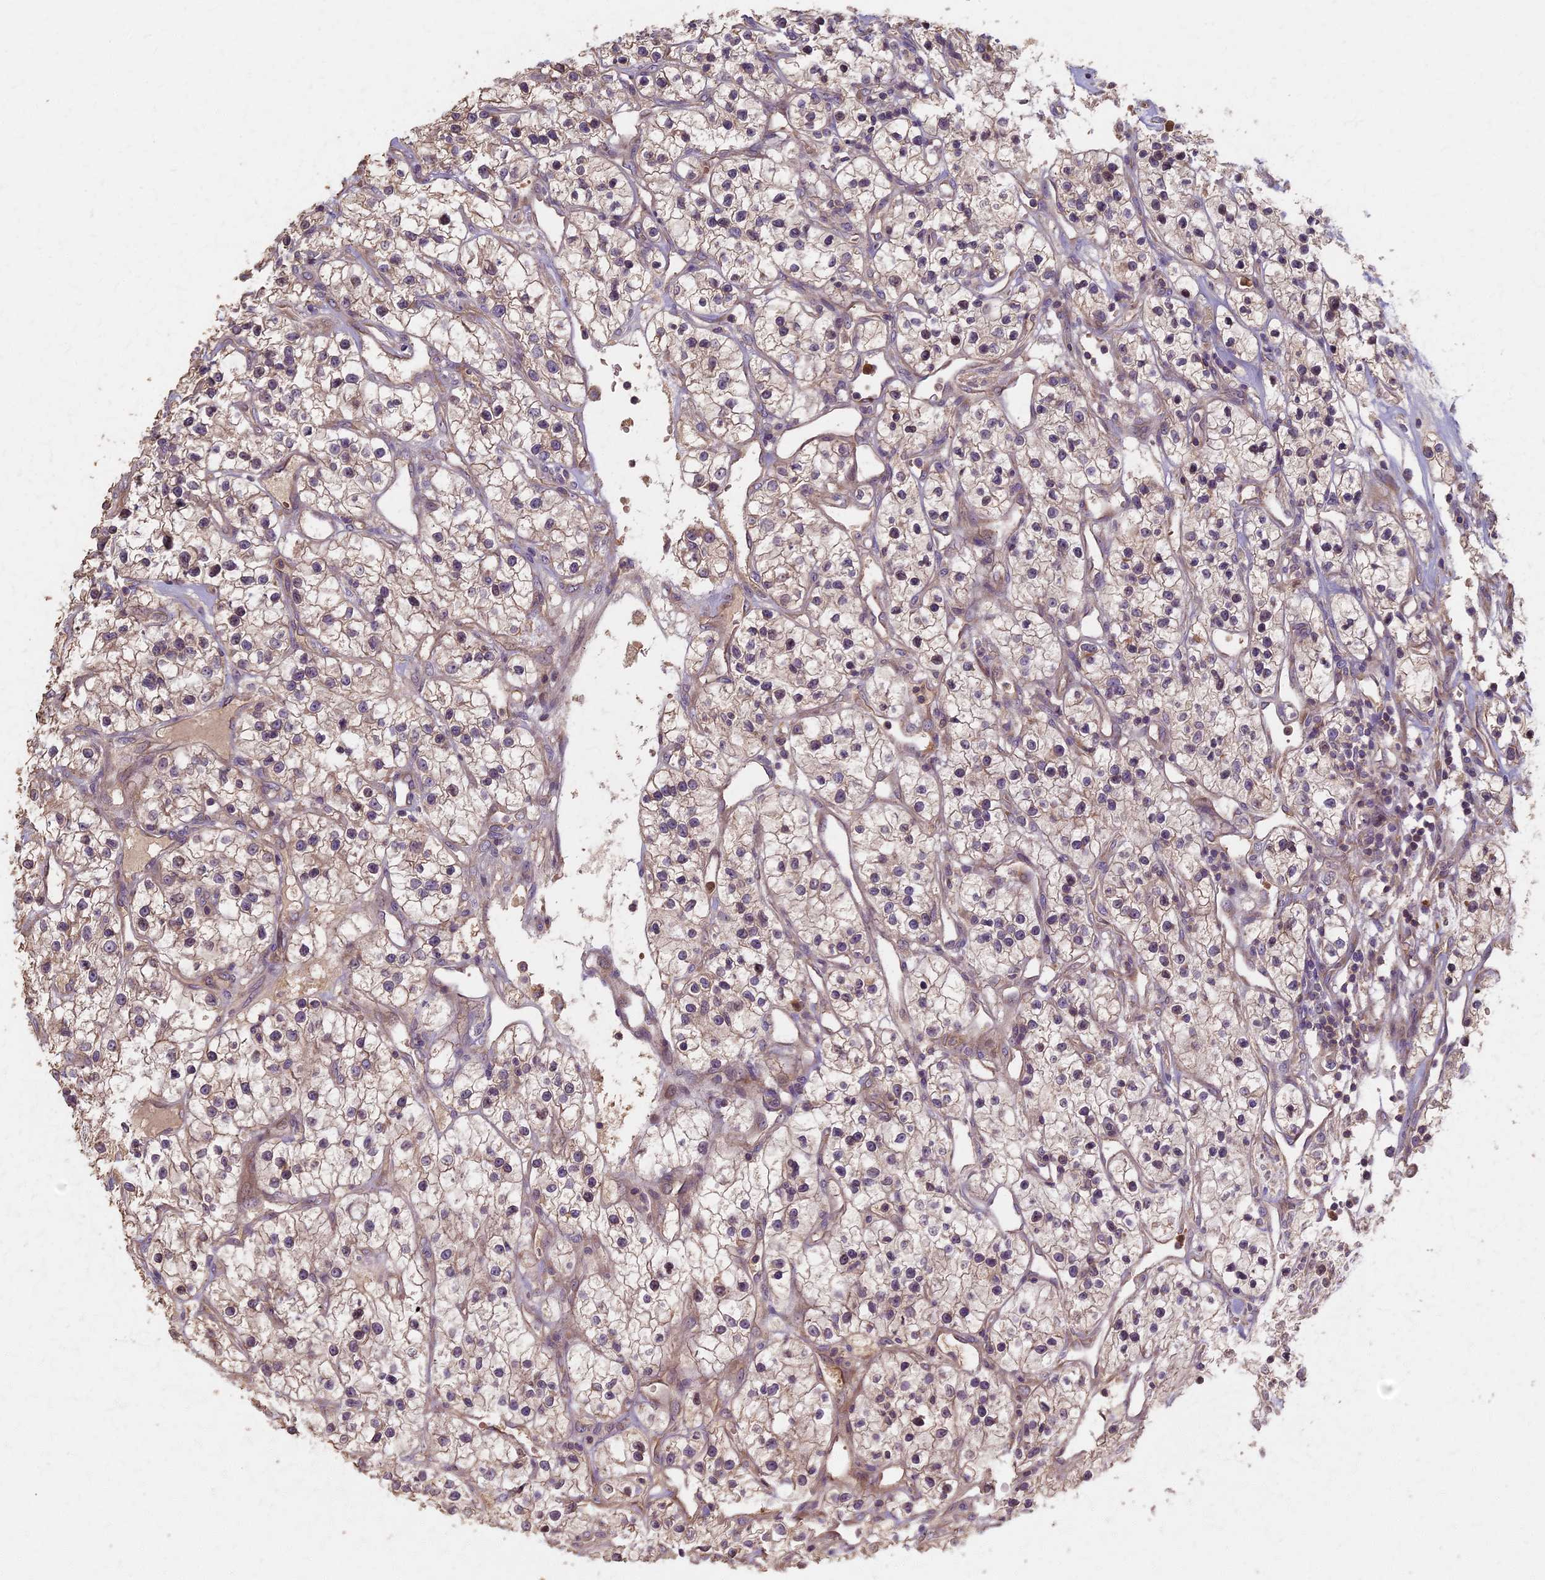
{"staining": {"intensity": "weak", "quantity": "25%-75%", "location": "cytoplasmic/membranous"}, "tissue": "renal cancer", "cell_type": "Tumor cells", "image_type": "cancer", "snomed": [{"axis": "morphology", "description": "Adenocarcinoma, NOS"}, {"axis": "topography", "description": "Kidney"}], "caption": "Immunohistochemistry (IHC) (DAB (3,3'-diaminobenzidine)) staining of human renal cancer reveals weak cytoplasmic/membranous protein positivity in about 25%-75% of tumor cells. (DAB IHC, brown staining for protein, blue staining for nuclei).", "gene": "AP4E1", "patient": {"sex": "female", "age": 57}}